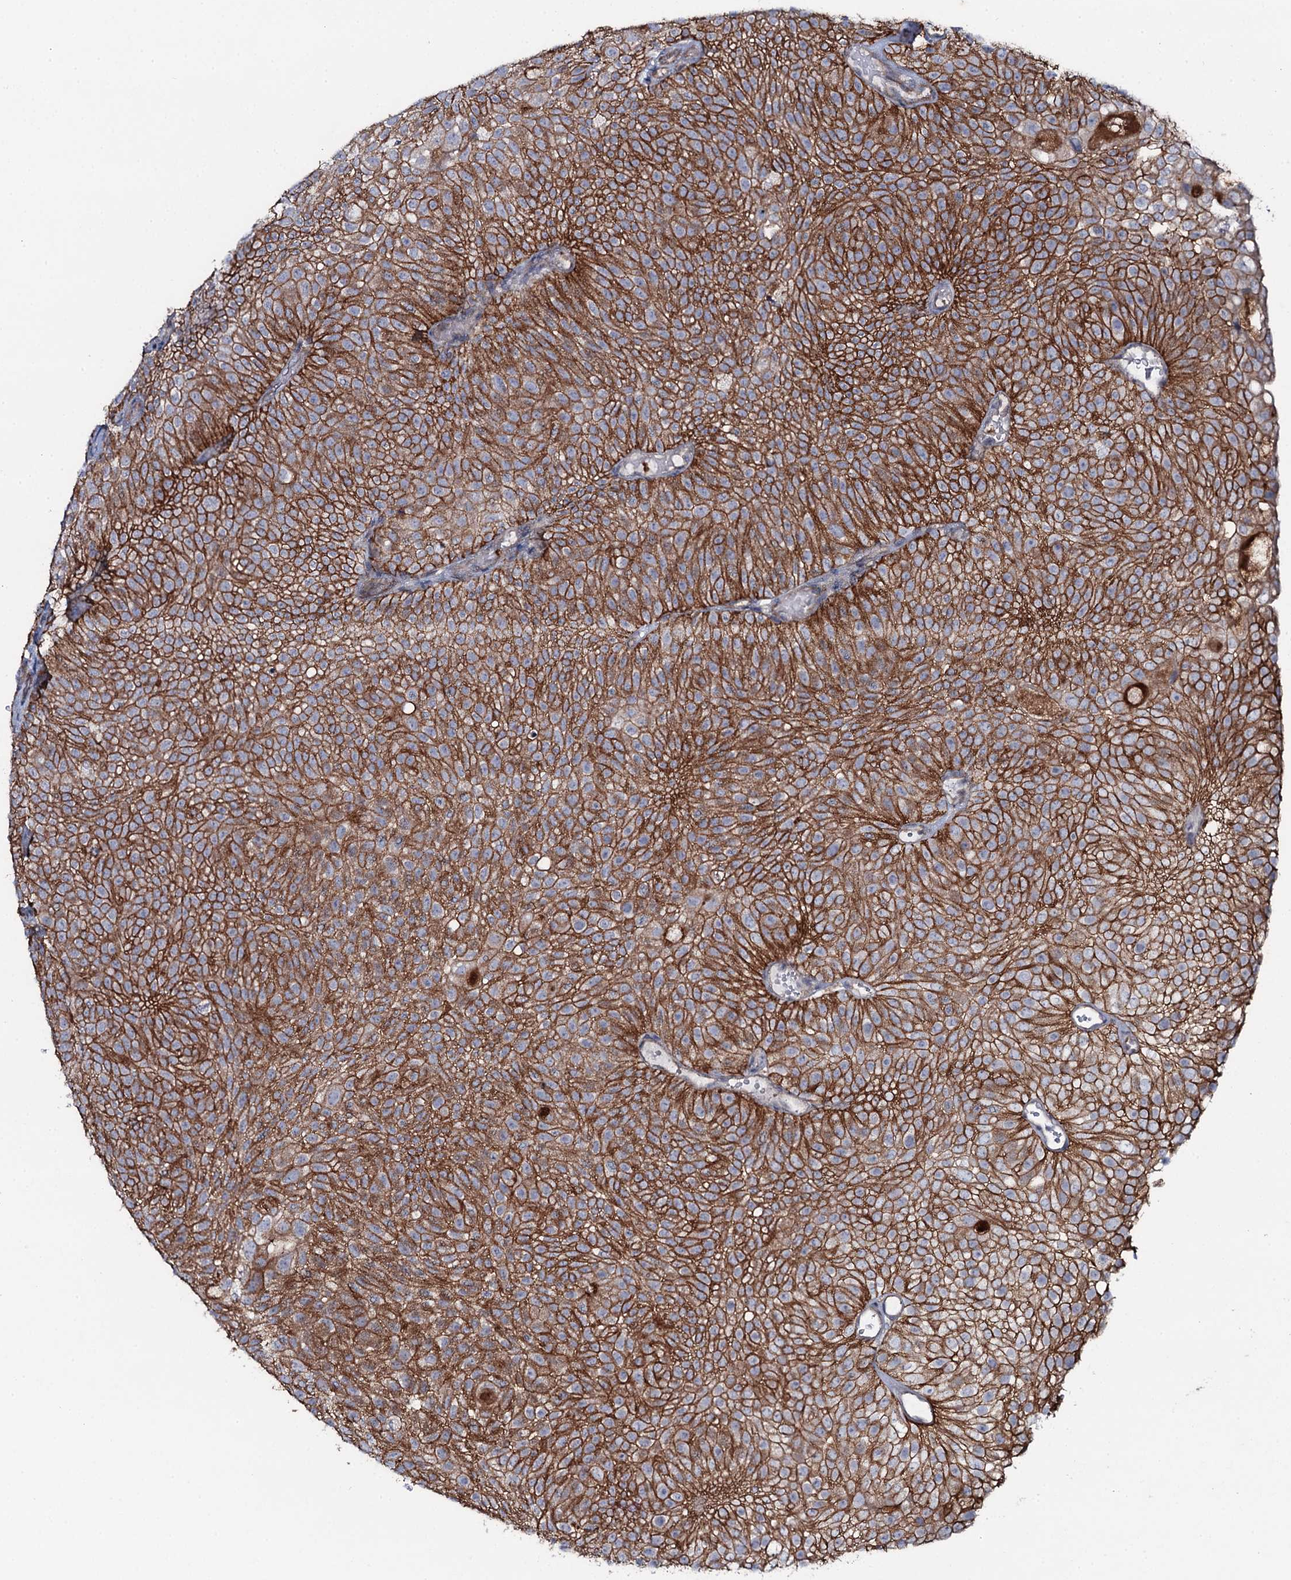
{"staining": {"intensity": "strong", "quantity": ">75%", "location": "cytoplasmic/membranous"}, "tissue": "urothelial cancer", "cell_type": "Tumor cells", "image_type": "cancer", "snomed": [{"axis": "morphology", "description": "Urothelial carcinoma, Low grade"}, {"axis": "topography", "description": "Urinary bladder"}], "caption": "A histopathology image of urothelial cancer stained for a protein shows strong cytoplasmic/membranous brown staining in tumor cells. (brown staining indicates protein expression, while blue staining denotes nuclei).", "gene": "SNAP23", "patient": {"sex": "male", "age": 78}}